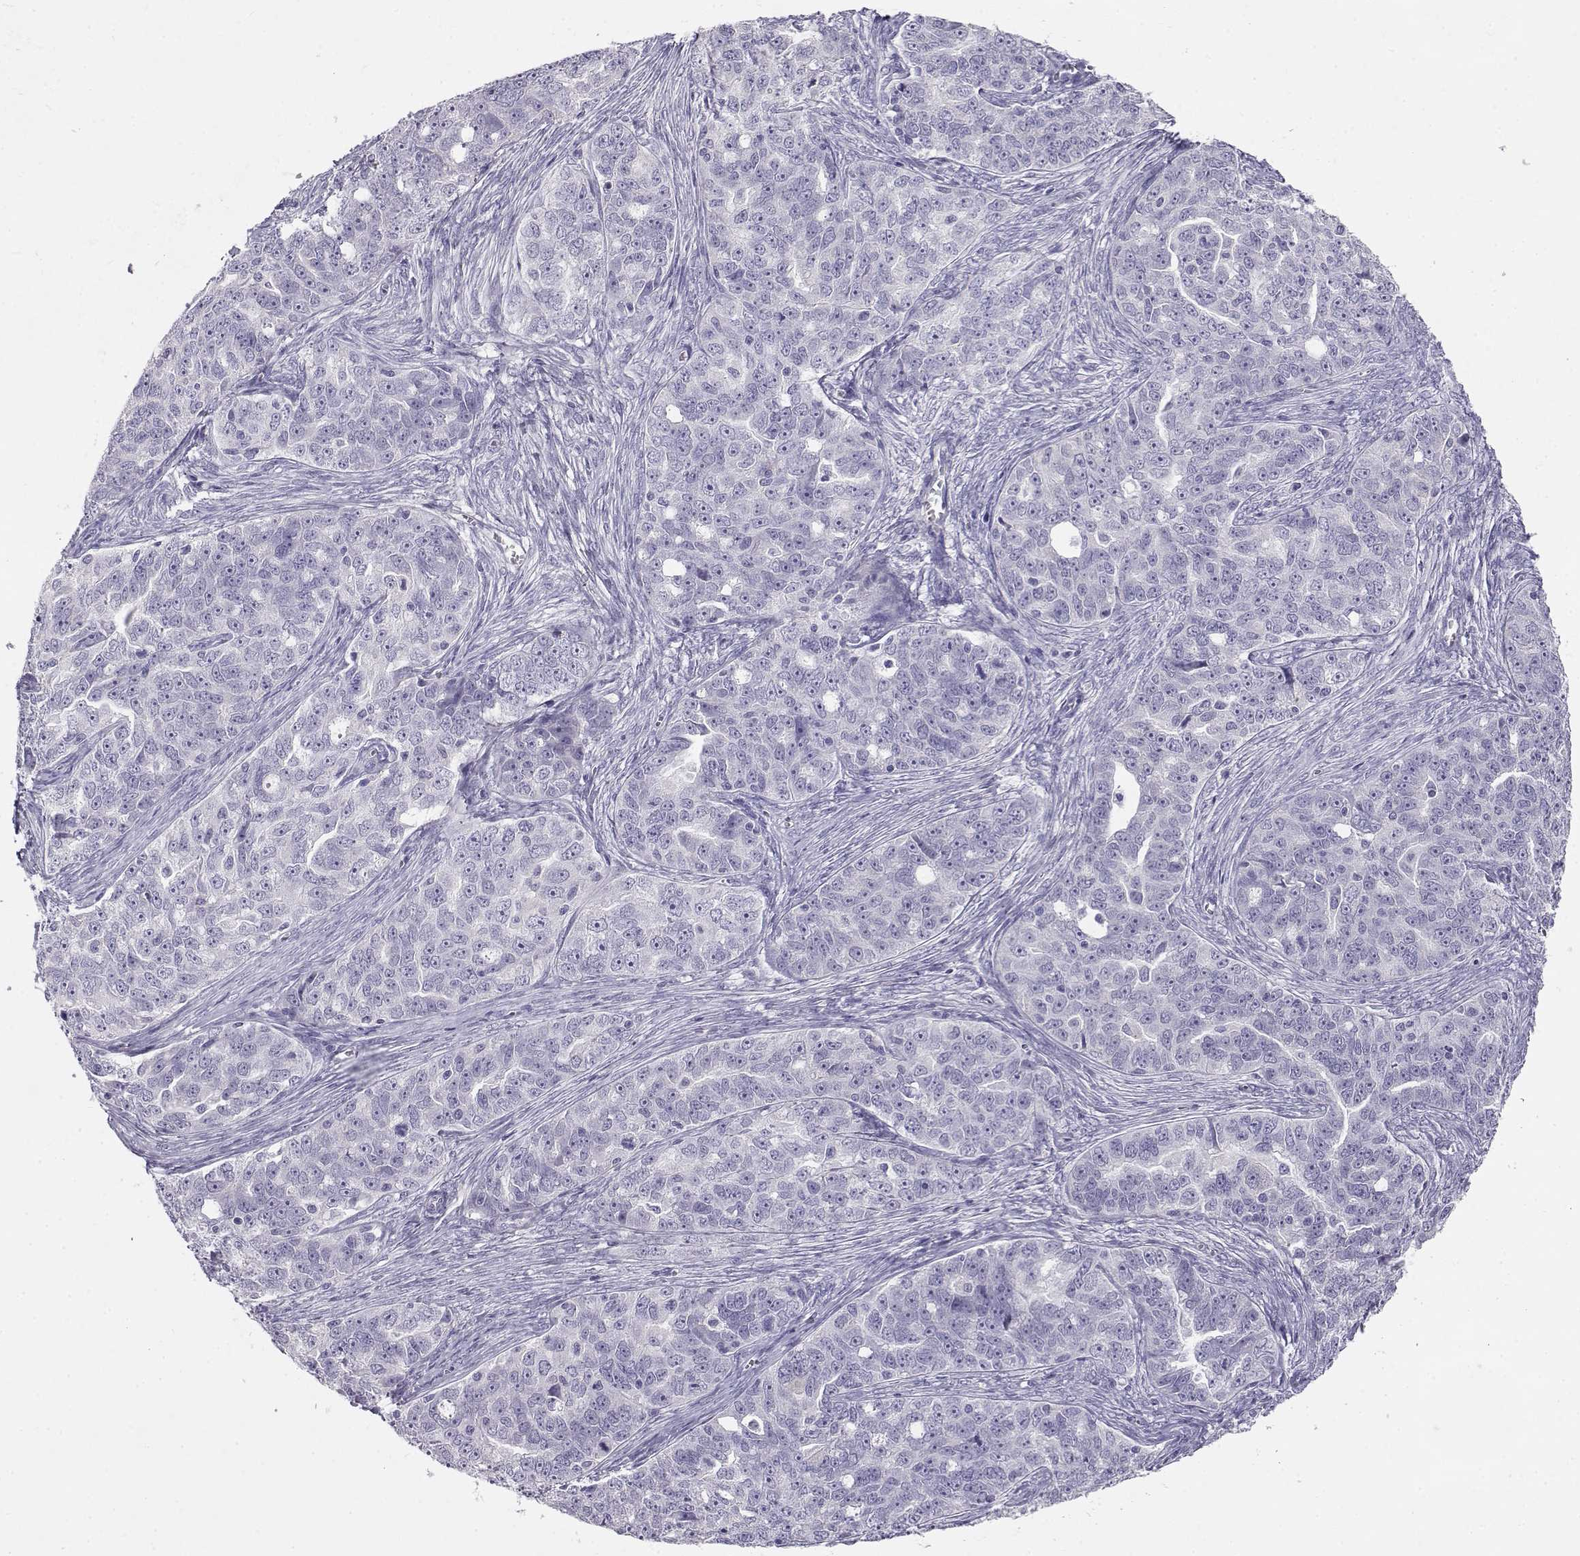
{"staining": {"intensity": "negative", "quantity": "none", "location": "none"}, "tissue": "ovarian cancer", "cell_type": "Tumor cells", "image_type": "cancer", "snomed": [{"axis": "morphology", "description": "Cystadenocarcinoma, serous, NOS"}, {"axis": "topography", "description": "Ovary"}], "caption": "Immunohistochemistry (IHC) of human ovarian cancer (serous cystadenocarcinoma) displays no expression in tumor cells. The staining was performed using DAB (3,3'-diaminobenzidine) to visualize the protein expression in brown, while the nuclei were stained in blue with hematoxylin (Magnification: 20x).", "gene": "ENDOU", "patient": {"sex": "female", "age": 51}}